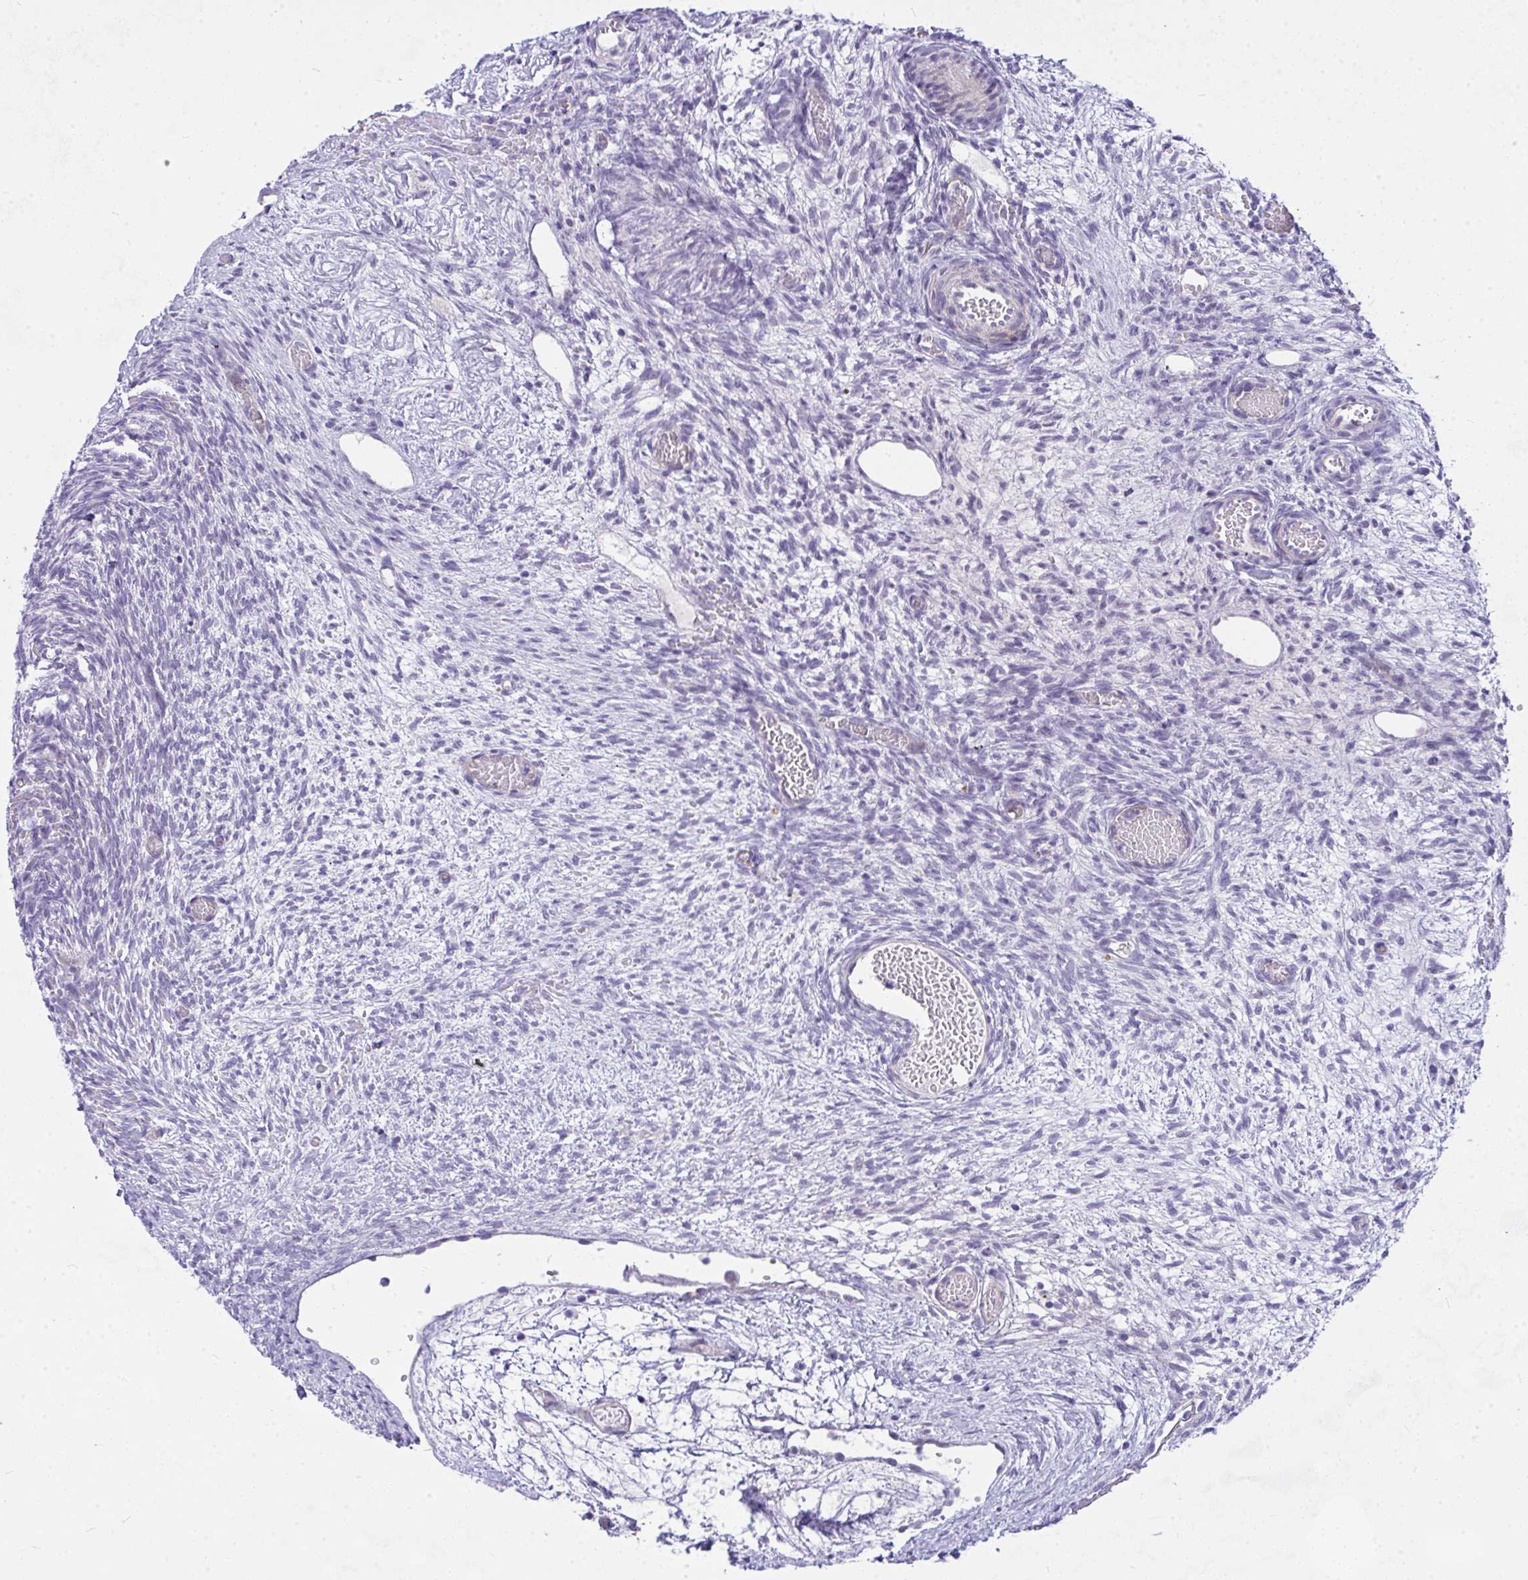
{"staining": {"intensity": "negative", "quantity": "none", "location": "none"}, "tissue": "ovary", "cell_type": "Follicle cells", "image_type": "normal", "snomed": [{"axis": "morphology", "description": "Normal tissue, NOS"}, {"axis": "topography", "description": "Ovary"}], "caption": "Human ovary stained for a protein using immunohistochemistry (IHC) exhibits no positivity in follicle cells.", "gene": "NFXL1", "patient": {"sex": "female", "age": 67}}